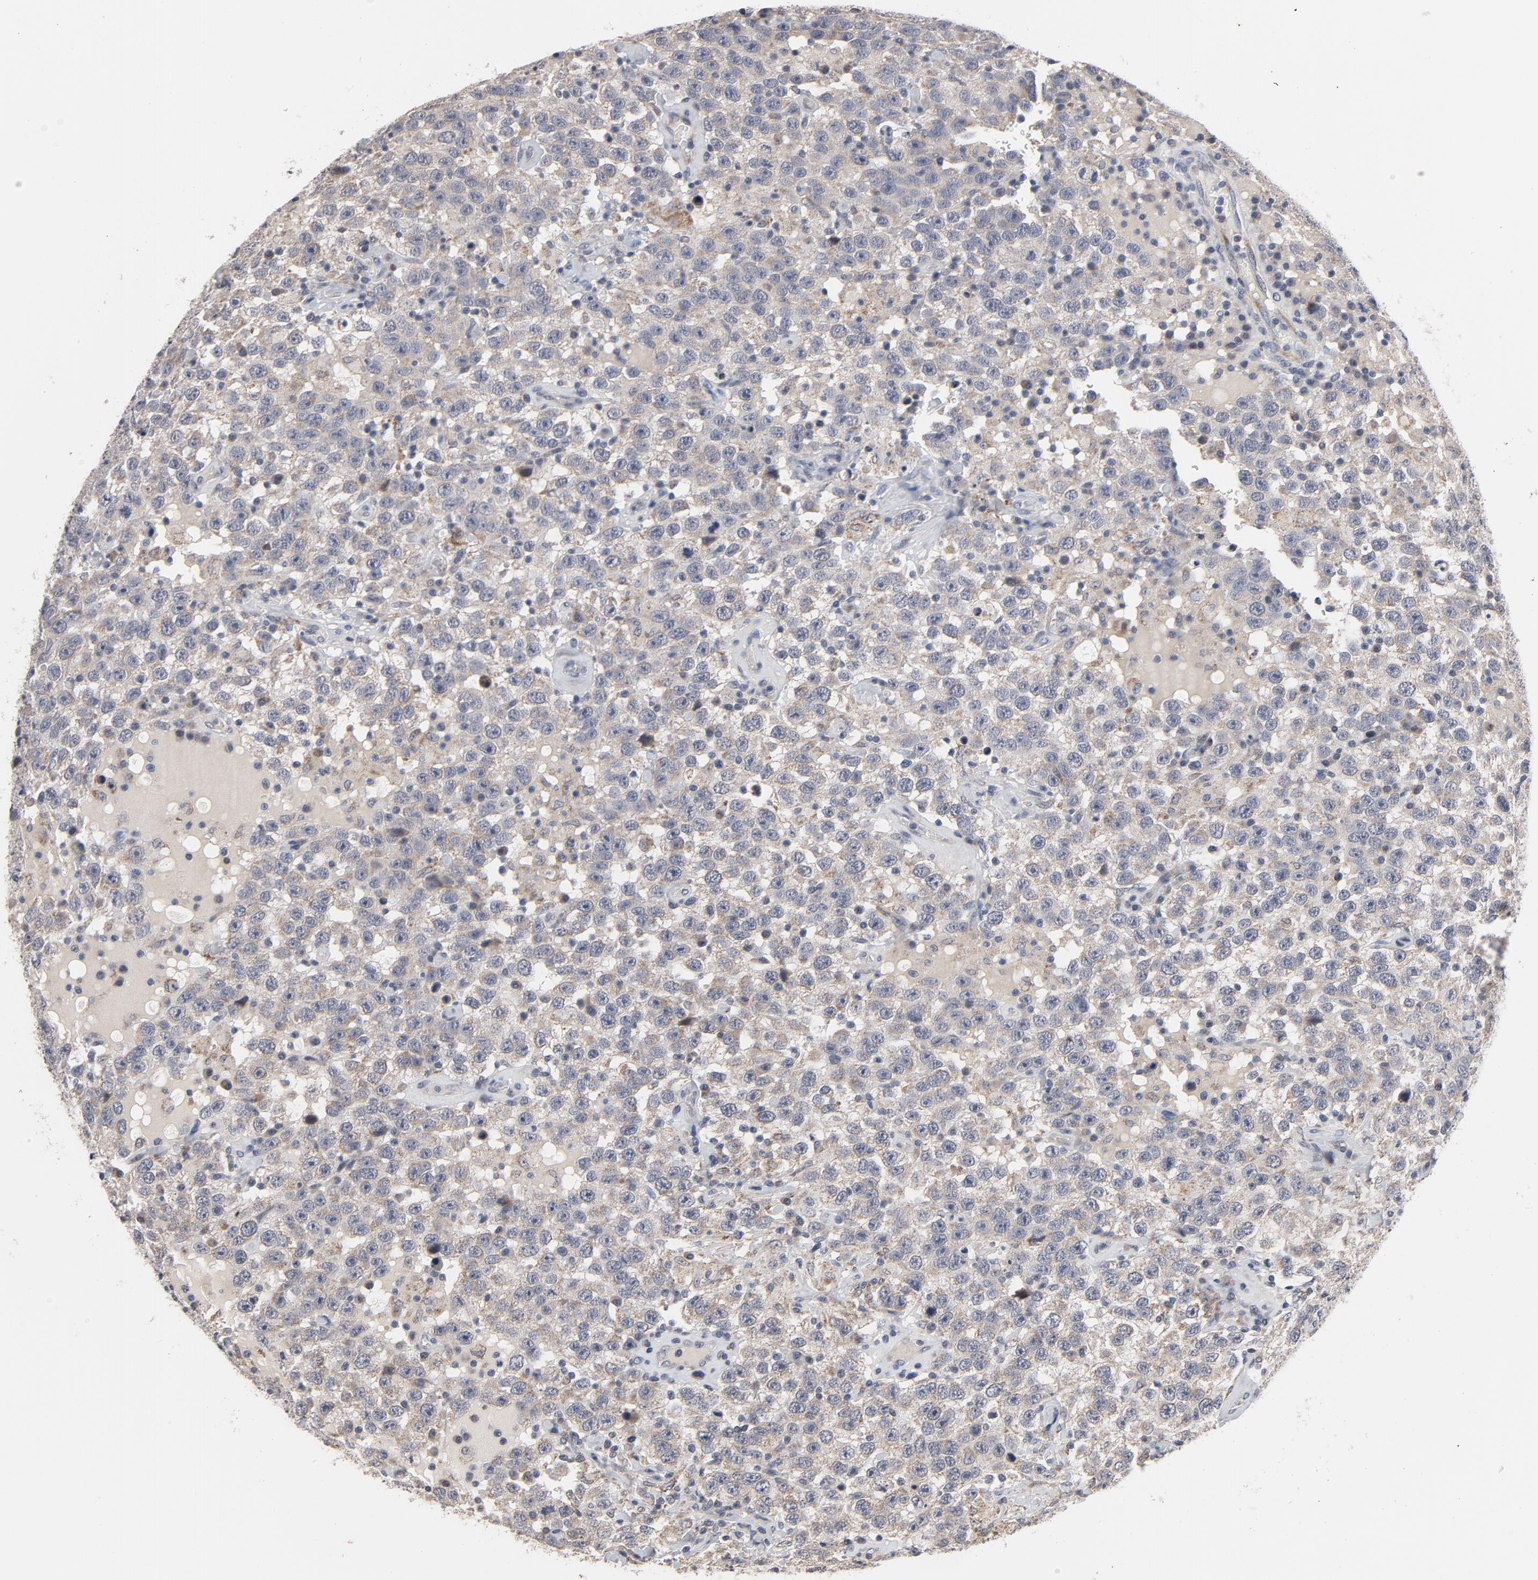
{"staining": {"intensity": "negative", "quantity": "none", "location": "none"}, "tissue": "testis cancer", "cell_type": "Tumor cells", "image_type": "cancer", "snomed": [{"axis": "morphology", "description": "Seminoma, NOS"}, {"axis": "topography", "description": "Testis"}], "caption": "A micrograph of human testis seminoma is negative for staining in tumor cells.", "gene": "PPP1R1B", "patient": {"sex": "male", "age": 41}}